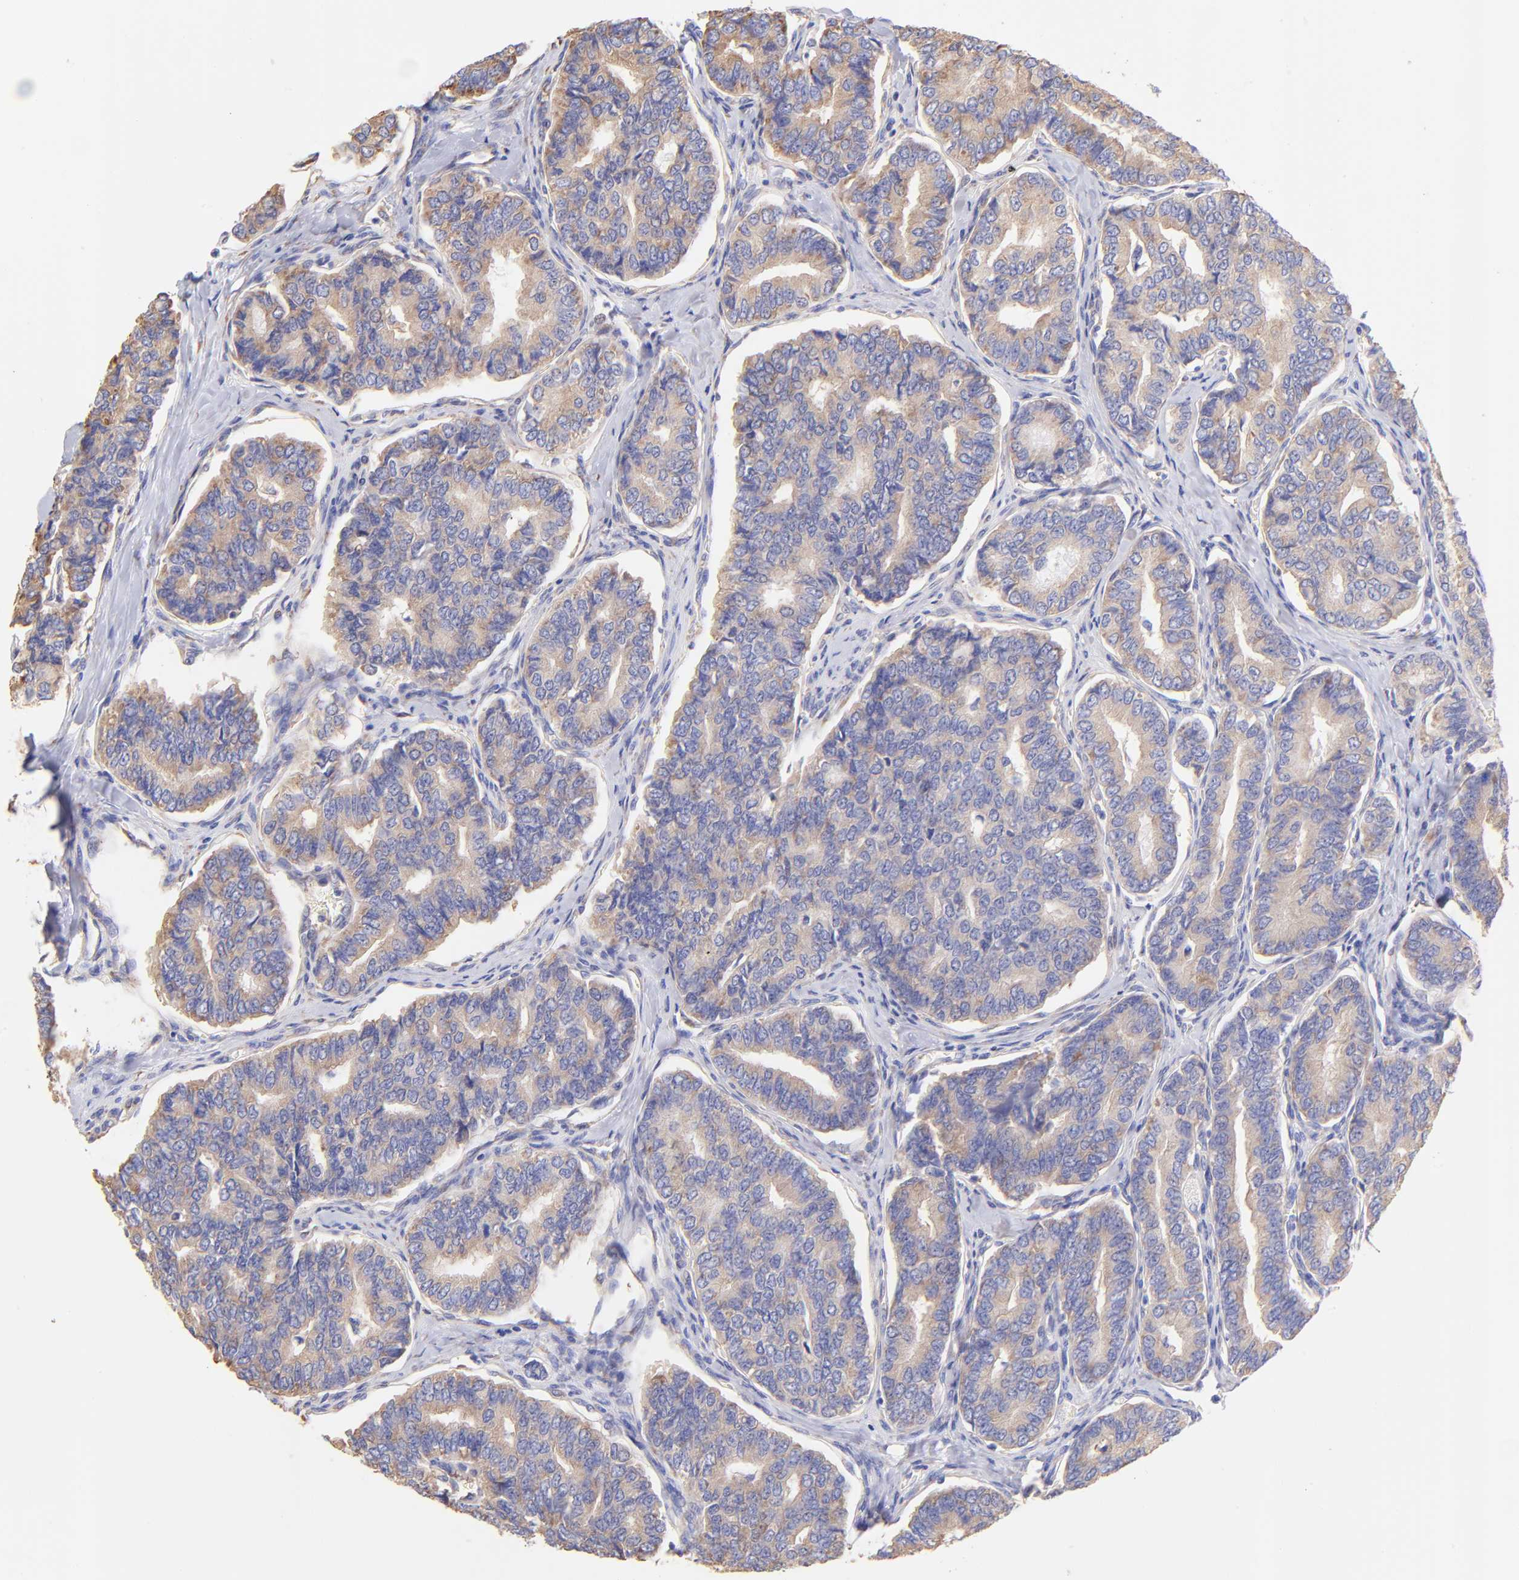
{"staining": {"intensity": "weak", "quantity": ">75%", "location": "cytoplasmic/membranous"}, "tissue": "thyroid cancer", "cell_type": "Tumor cells", "image_type": "cancer", "snomed": [{"axis": "morphology", "description": "Papillary adenocarcinoma, NOS"}, {"axis": "topography", "description": "Thyroid gland"}], "caption": "Thyroid cancer tissue shows weak cytoplasmic/membranous expression in about >75% of tumor cells", "gene": "RPL30", "patient": {"sex": "female", "age": 35}}